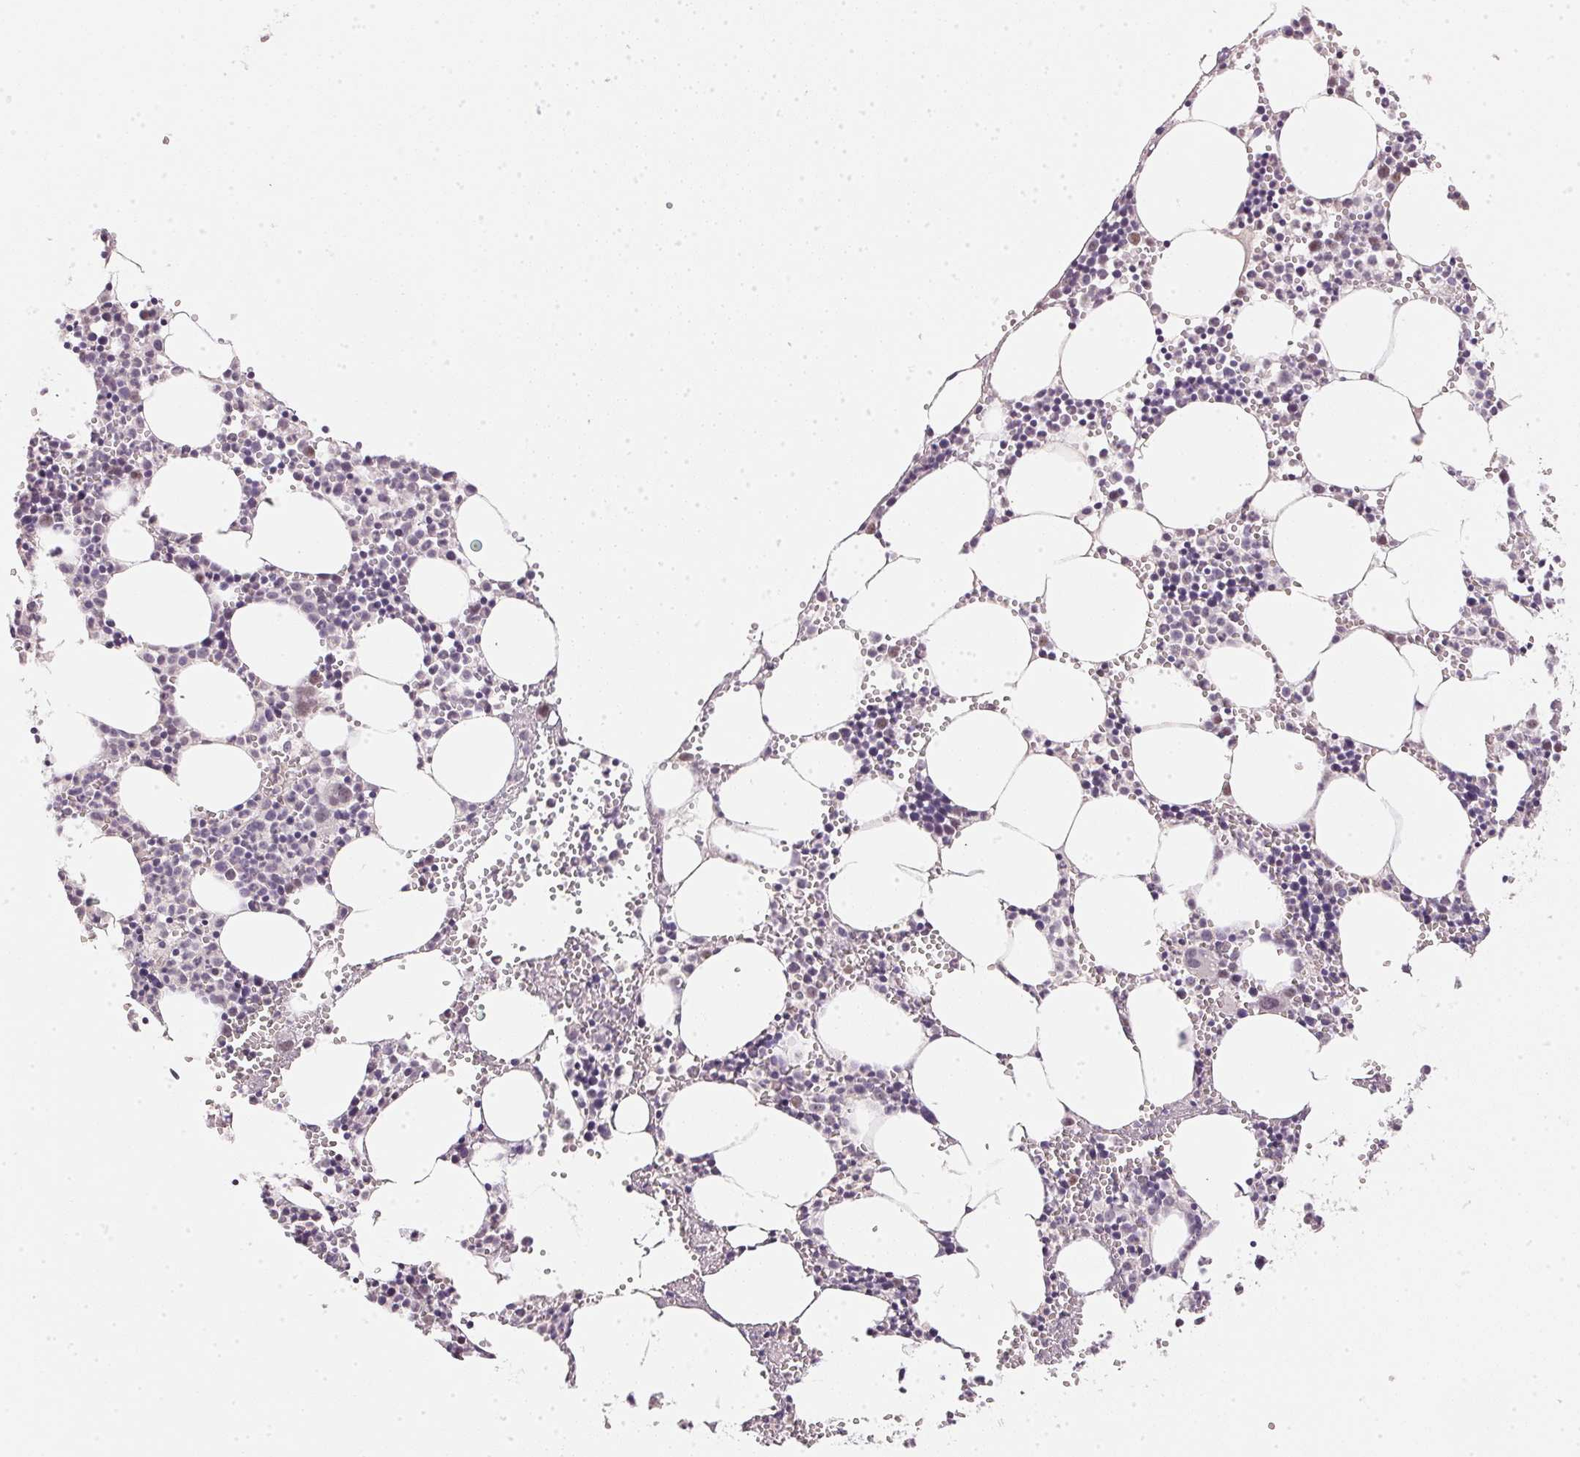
{"staining": {"intensity": "negative", "quantity": "none", "location": "none"}, "tissue": "bone marrow", "cell_type": "Hematopoietic cells", "image_type": "normal", "snomed": [{"axis": "morphology", "description": "Normal tissue, NOS"}, {"axis": "topography", "description": "Bone marrow"}], "caption": "High power microscopy photomicrograph of an immunohistochemistry histopathology image of normal bone marrow, revealing no significant expression in hematopoietic cells. (DAB (3,3'-diaminobenzidine) IHC with hematoxylin counter stain).", "gene": "POLR3G", "patient": {"sex": "male", "age": 89}}